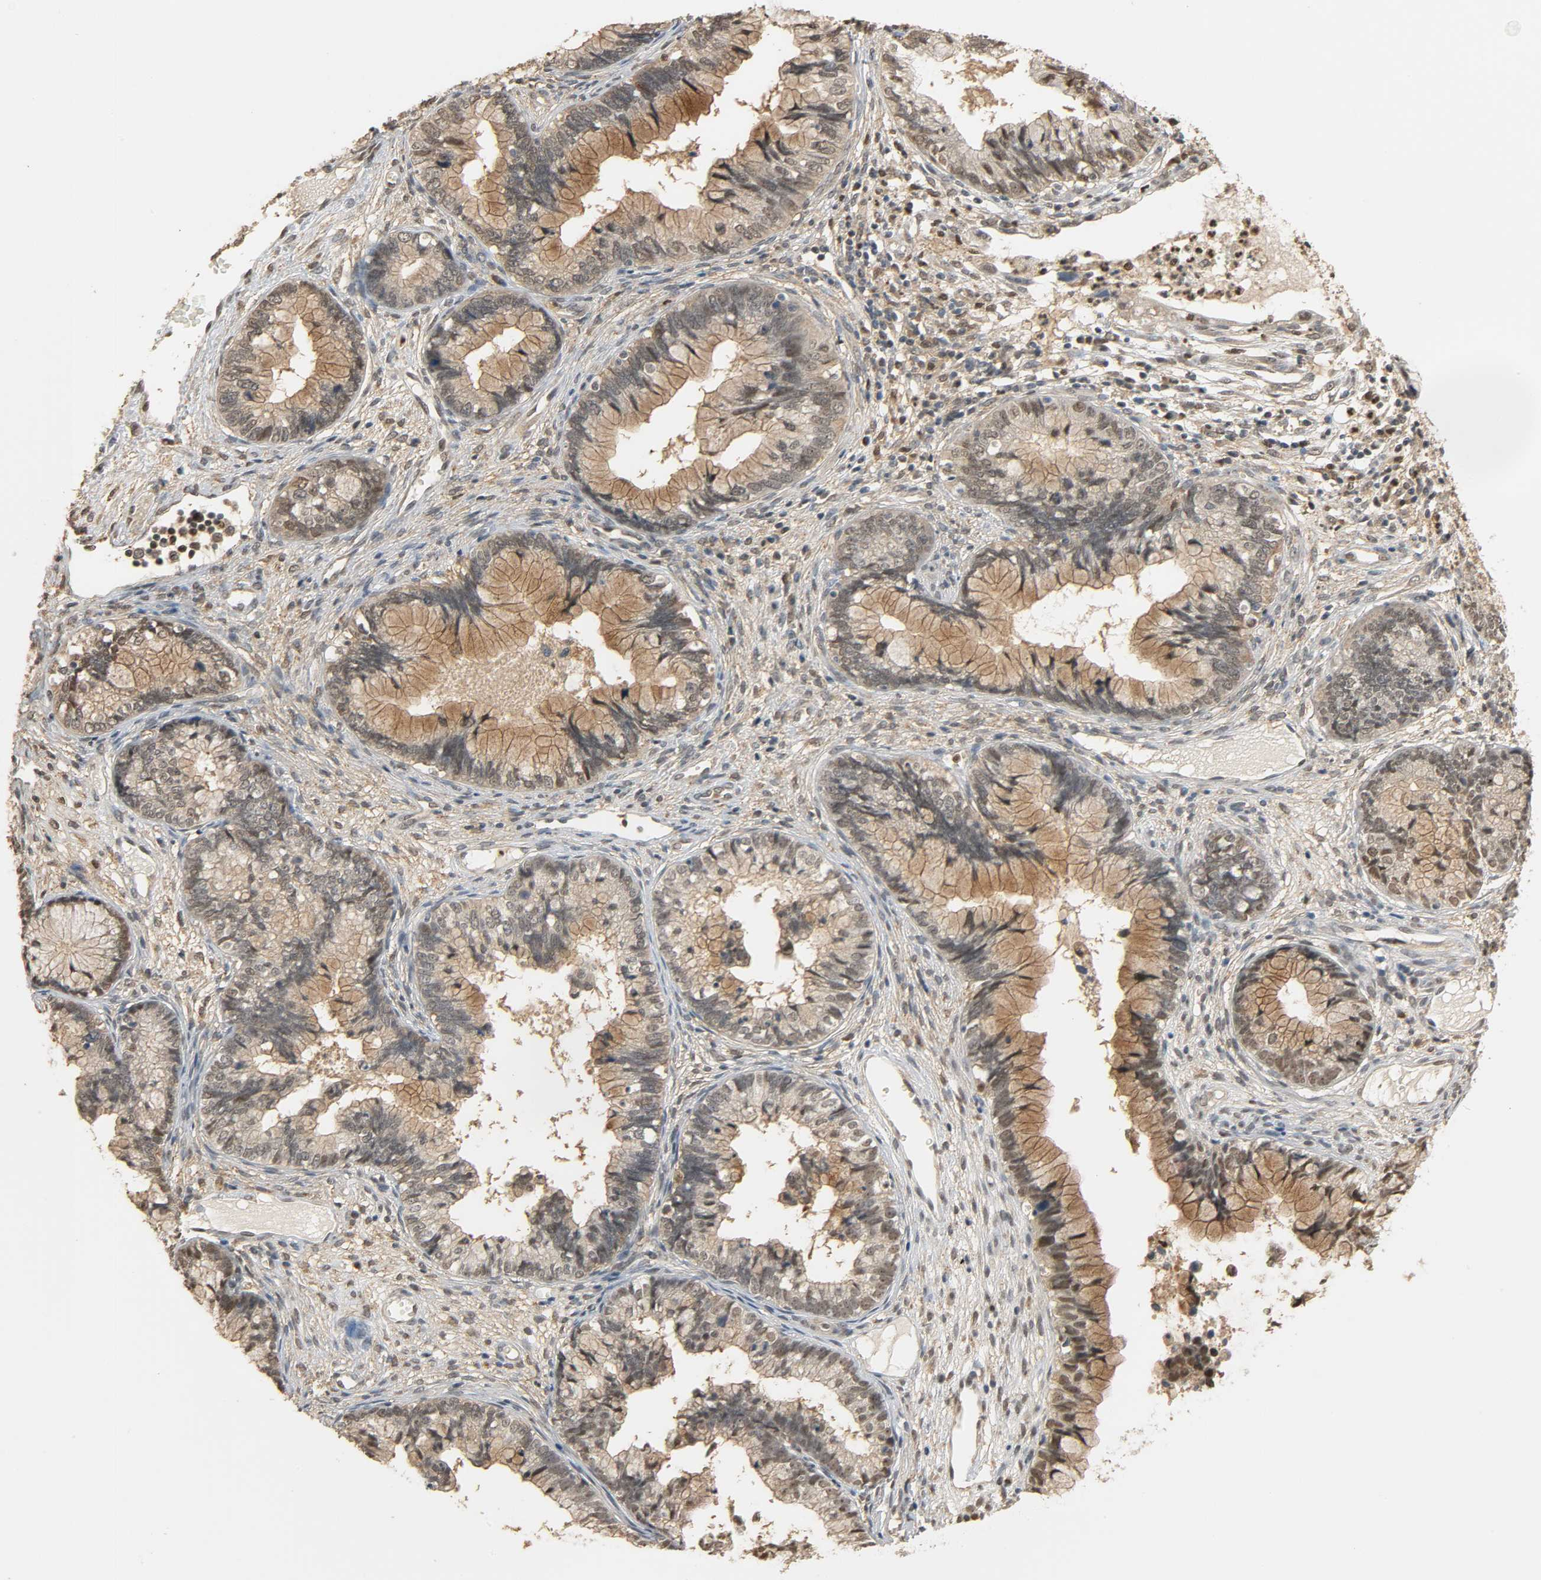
{"staining": {"intensity": "weak", "quantity": ">75%", "location": "cytoplasmic/membranous"}, "tissue": "cervical cancer", "cell_type": "Tumor cells", "image_type": "cancer", "snomed": [{"axis": "morphology", "description": "Adenocarcinoma, NOS"}, {"axis": "topography", "description": "Cervix"}], "caption": "Immunohistochemical staining of human cervical adenocarcinoma demonstrates low levels of weak cytoplasmic/membranous staining in about >75% of tumor cells.", "gene": "ZFPM2", "patient": {"sex": "female", "age": 44}}